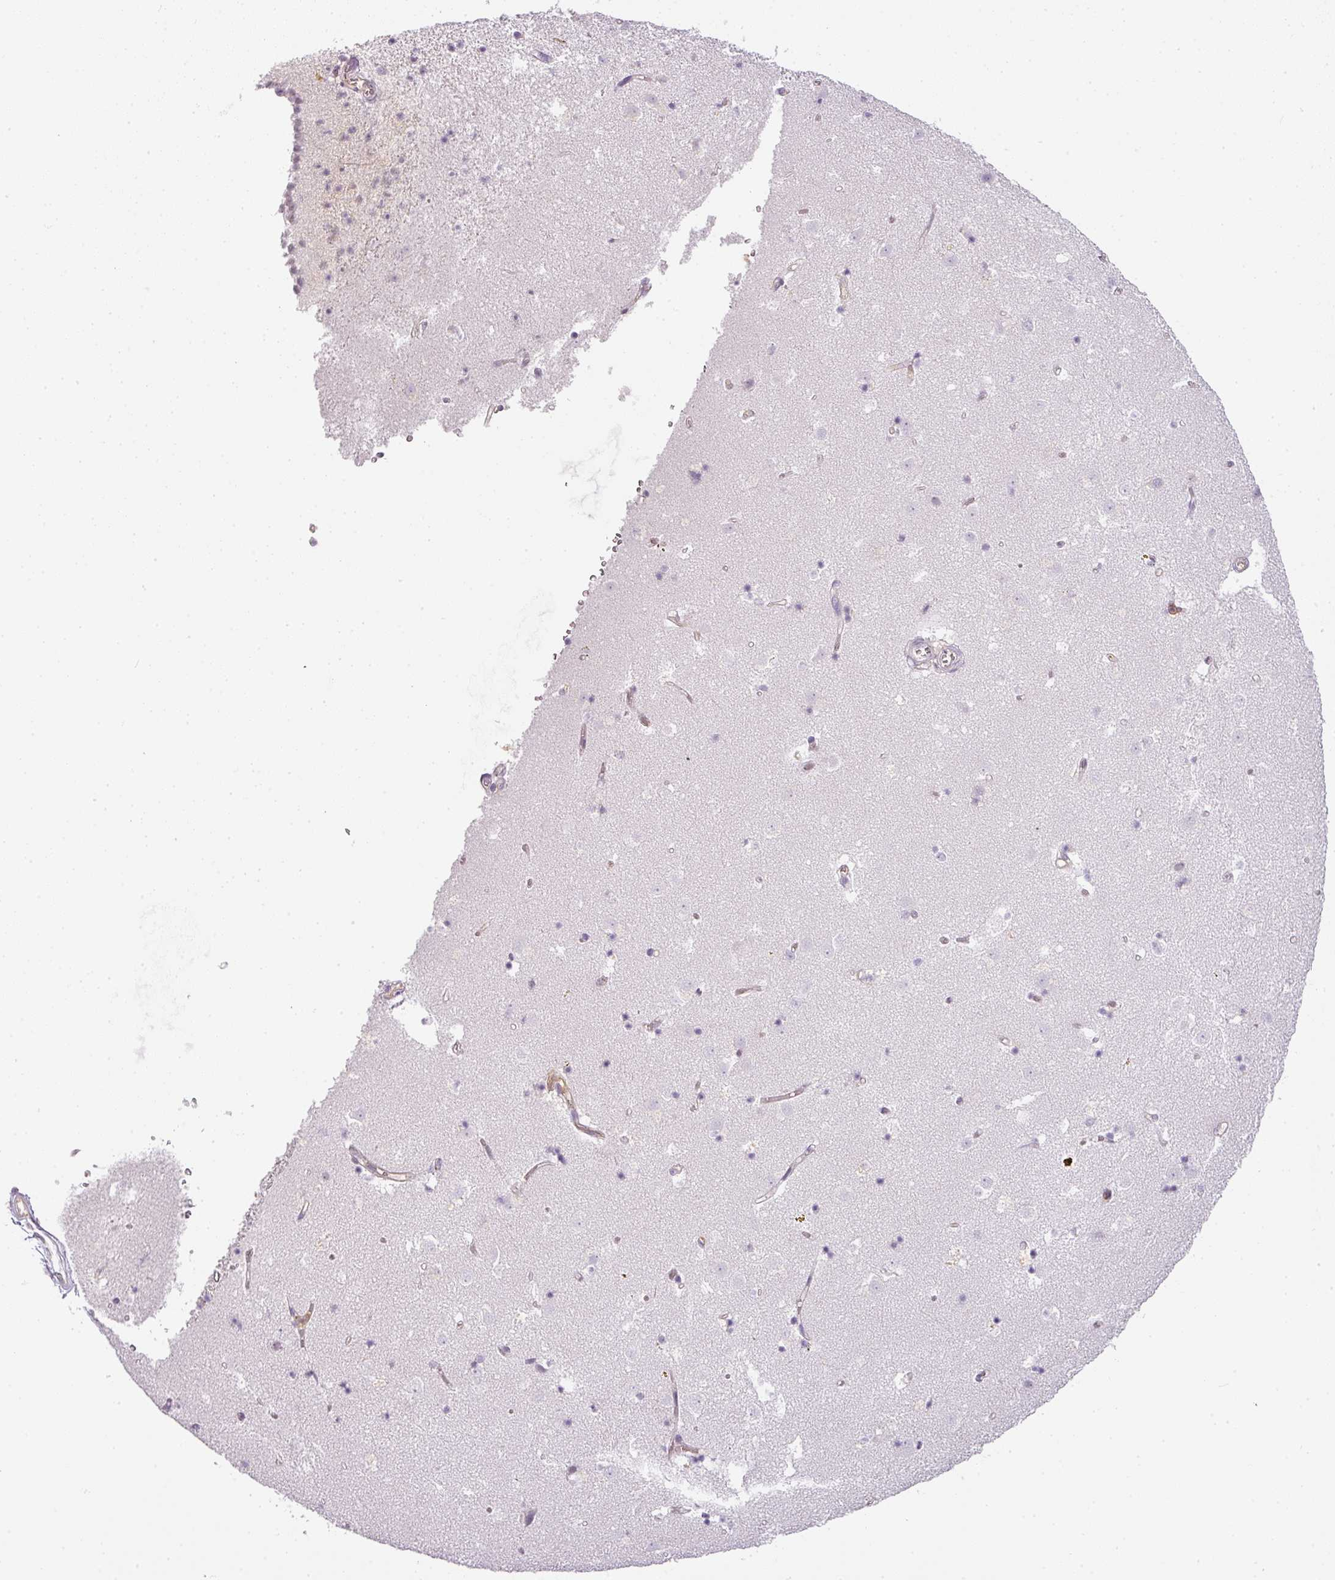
{"staining": {"intensity": "negative", "quantity": "none", "location": "none"}, "tissue": "caudate", "cell_type": "Glial cells", "image_type": "normal", "snomed": [{"axis": "morphology", "description": "Normal tissue, NOS"}, {"axis": "topography", "description": "Lateral ventricle wall"}], "caption": "Image shows no protein expression in glial cells of normal caudate. (DAB (3,3'-diaminobenzidine) immunohistochemistry, high magnification).", "gene": "TMEM42", "patient": {"sex": "male", "age": 58}}